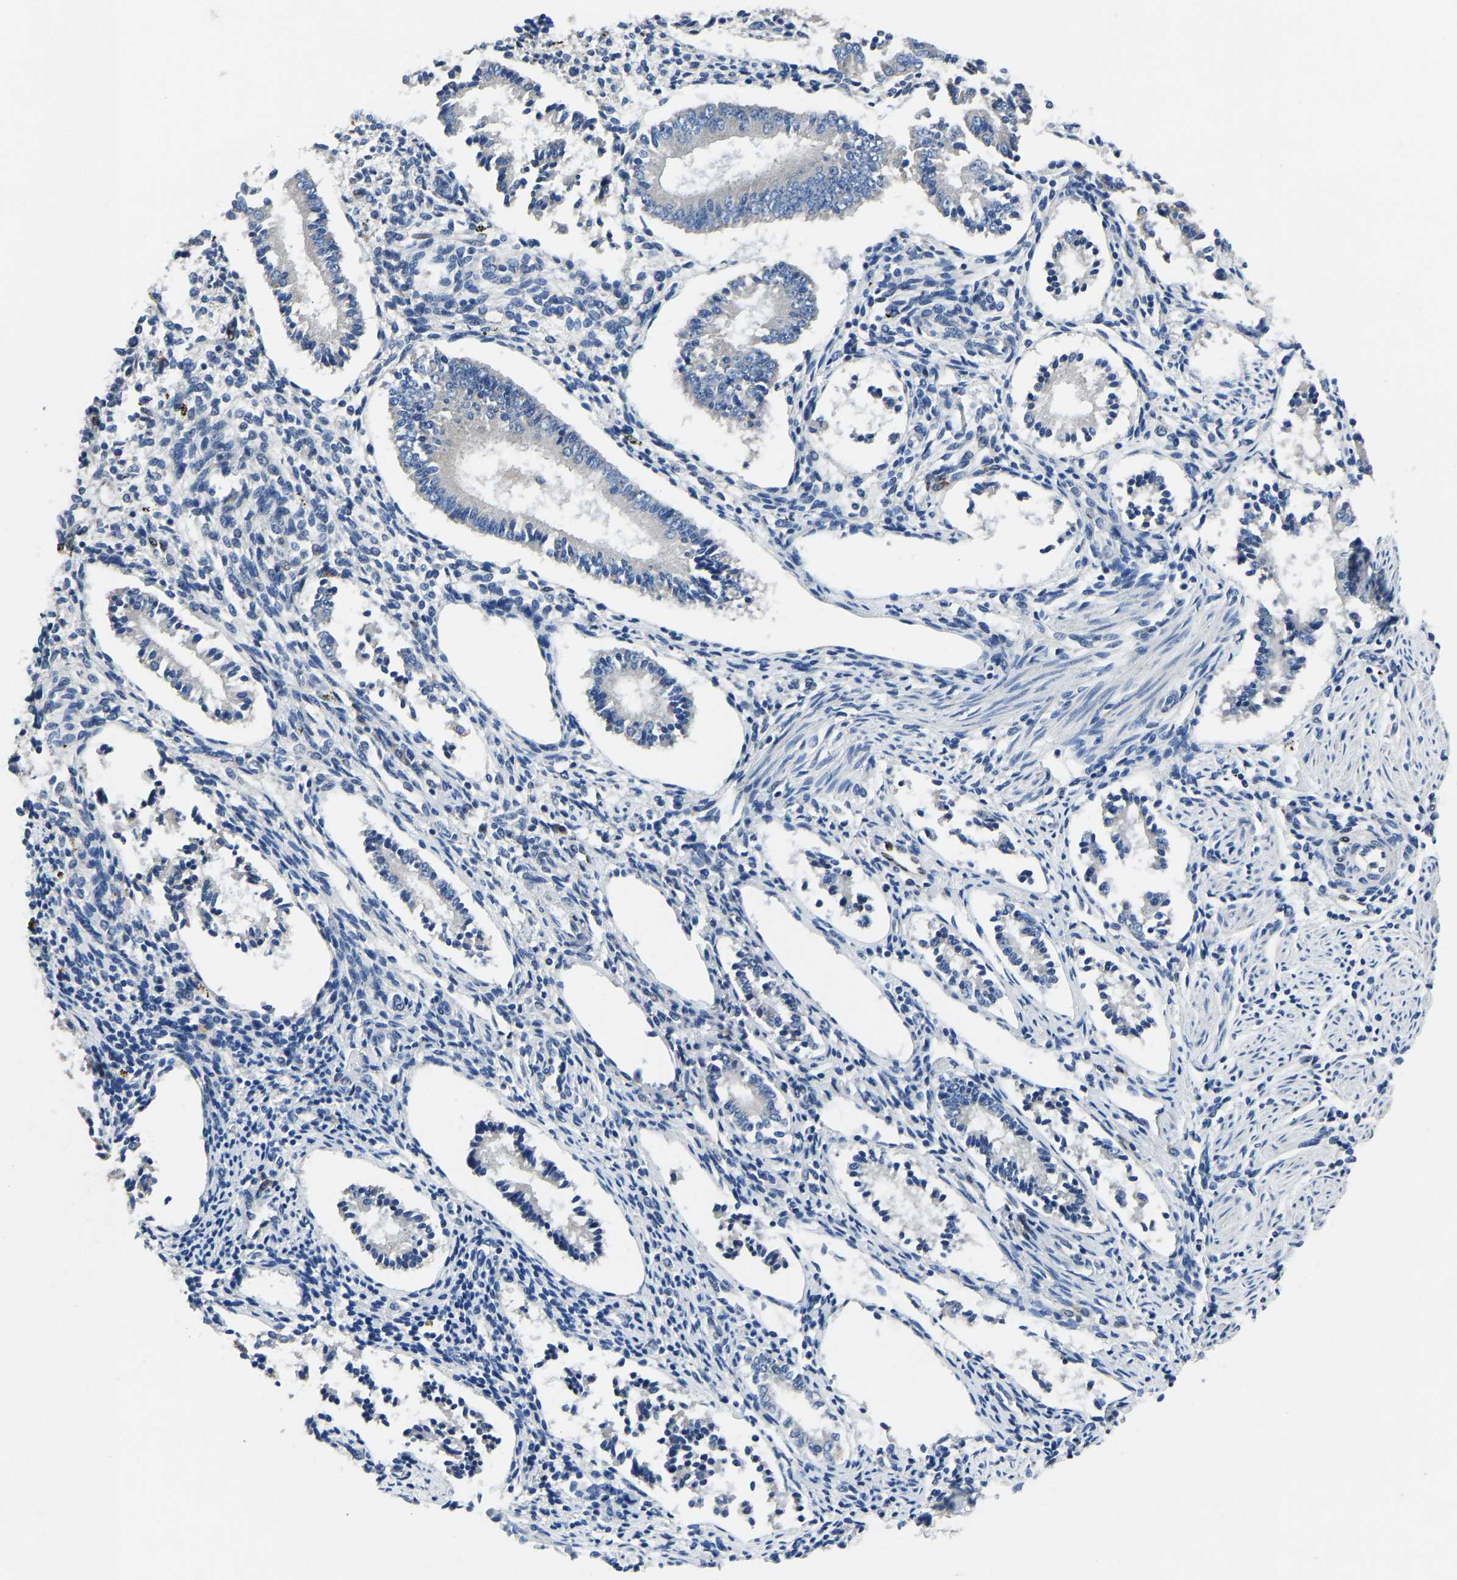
{"staining": {"intensity": "moderate", "quantity": "<25%", "location": "nuclear"}, "tissue": "endometrium", "cell_type": "Cells in endometrial stroma", "image_type": "normal", "snomed": [{"axis": "morphology", "description": "Normal tissue, NOS"}, {"axis": "topography", "description": "Endometrium"}], "caption": "Endometrium stained with a brown dye demonstrates moderate nuclear positive positivity in approximately <25% of cells in endometrial stroma.", "gene": "EGR1", "patient": {"sex": "female", "age": 42}}